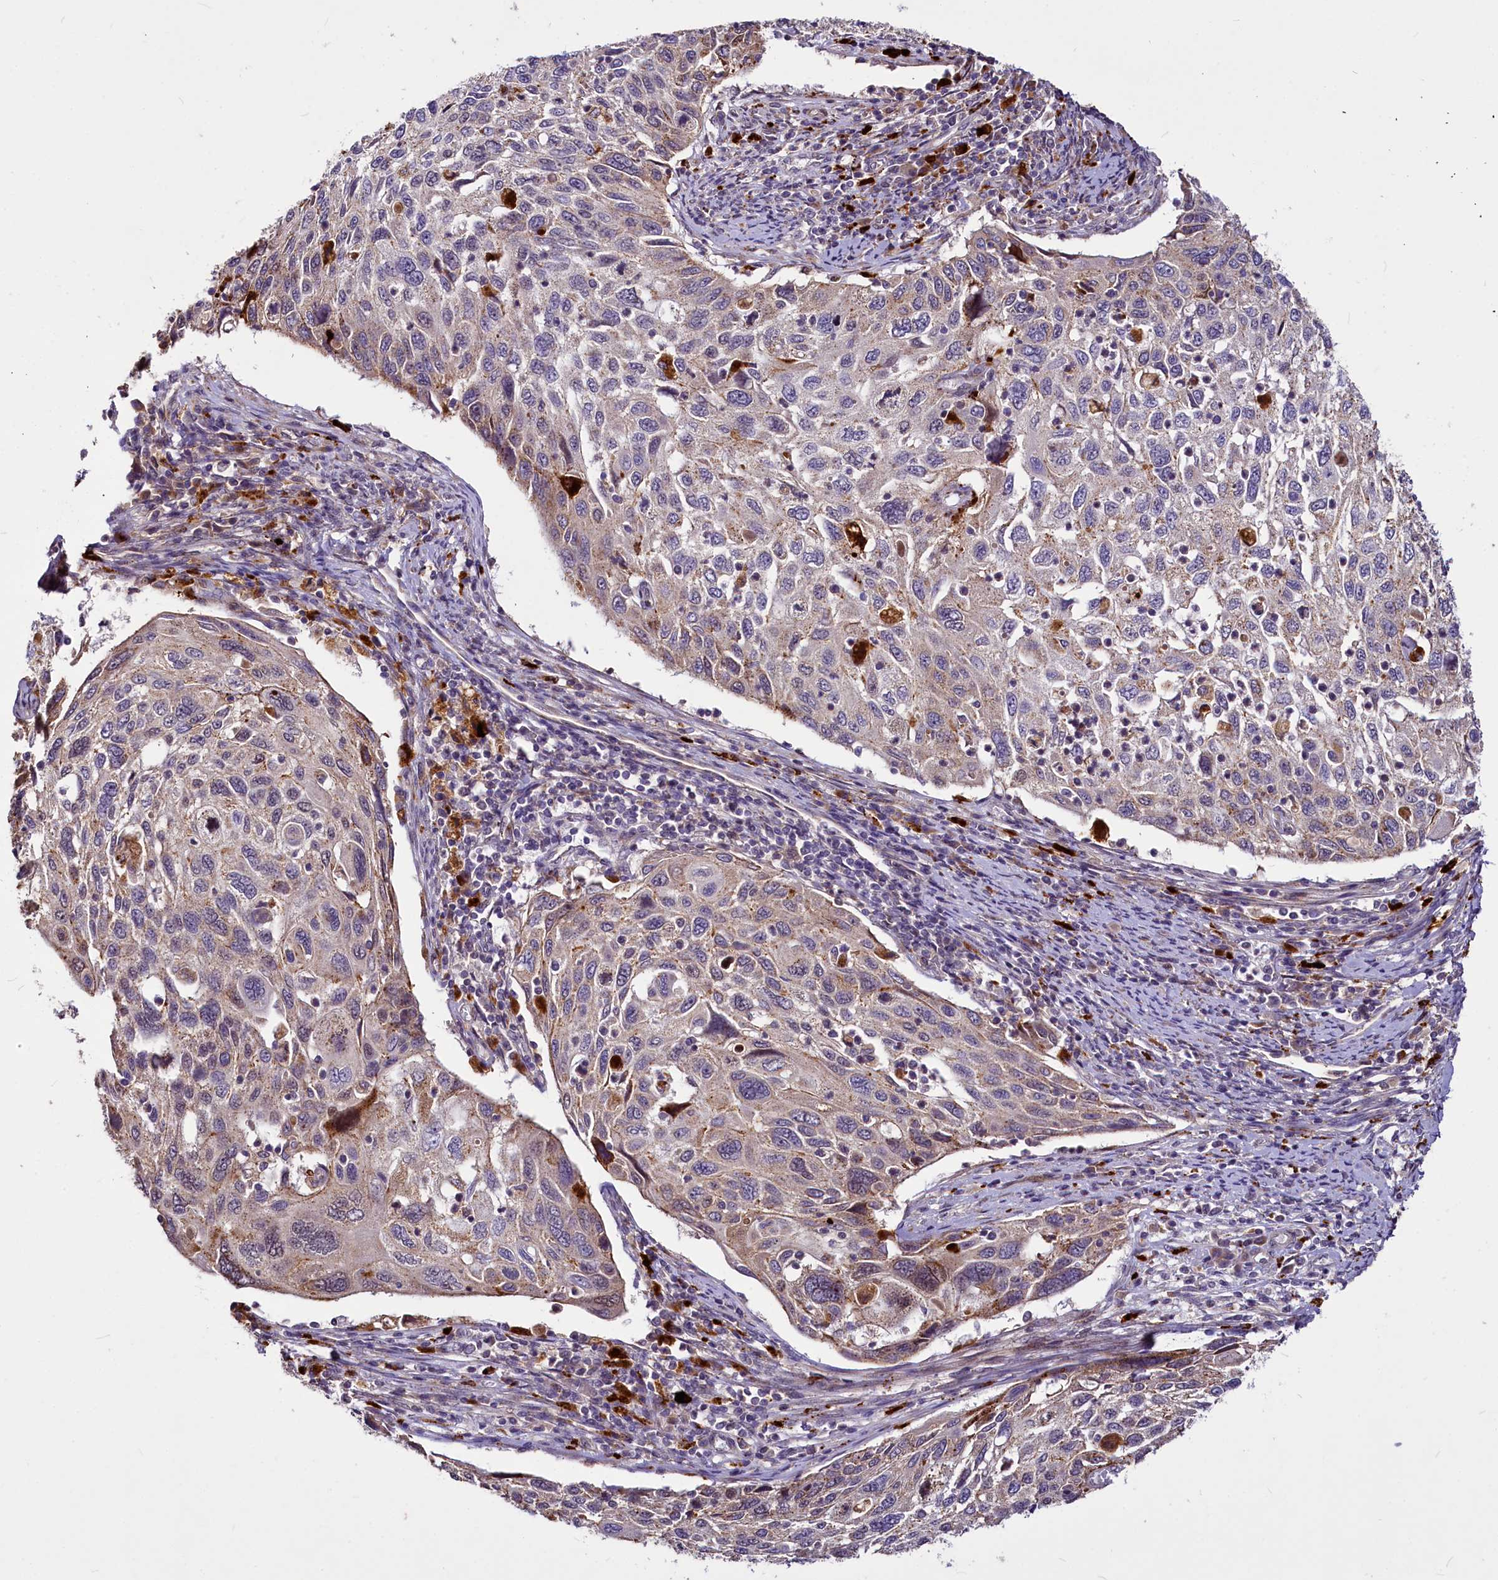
{"staining": {"intensity": "moderate", "quantity": "<25%", "location": "cytoplasmic/membranous"}, "tissue": "cervical cancer", "cell_type": "Tumor cells", "image_type": "cancer", "snomed": [{"axis": "morphology", "description": "Squamous cell carcinoma, NOS"}, {"axis": "topography", "description": "Cervix"}], "caption": "Immunohistochemical staining of human cervical cancer shows moderate cytoplasmic/membranous protein expression in approximately <25% of tumor cells.", "gene": "C11orf86", "patient": {"sex": "female", "age": 70}}